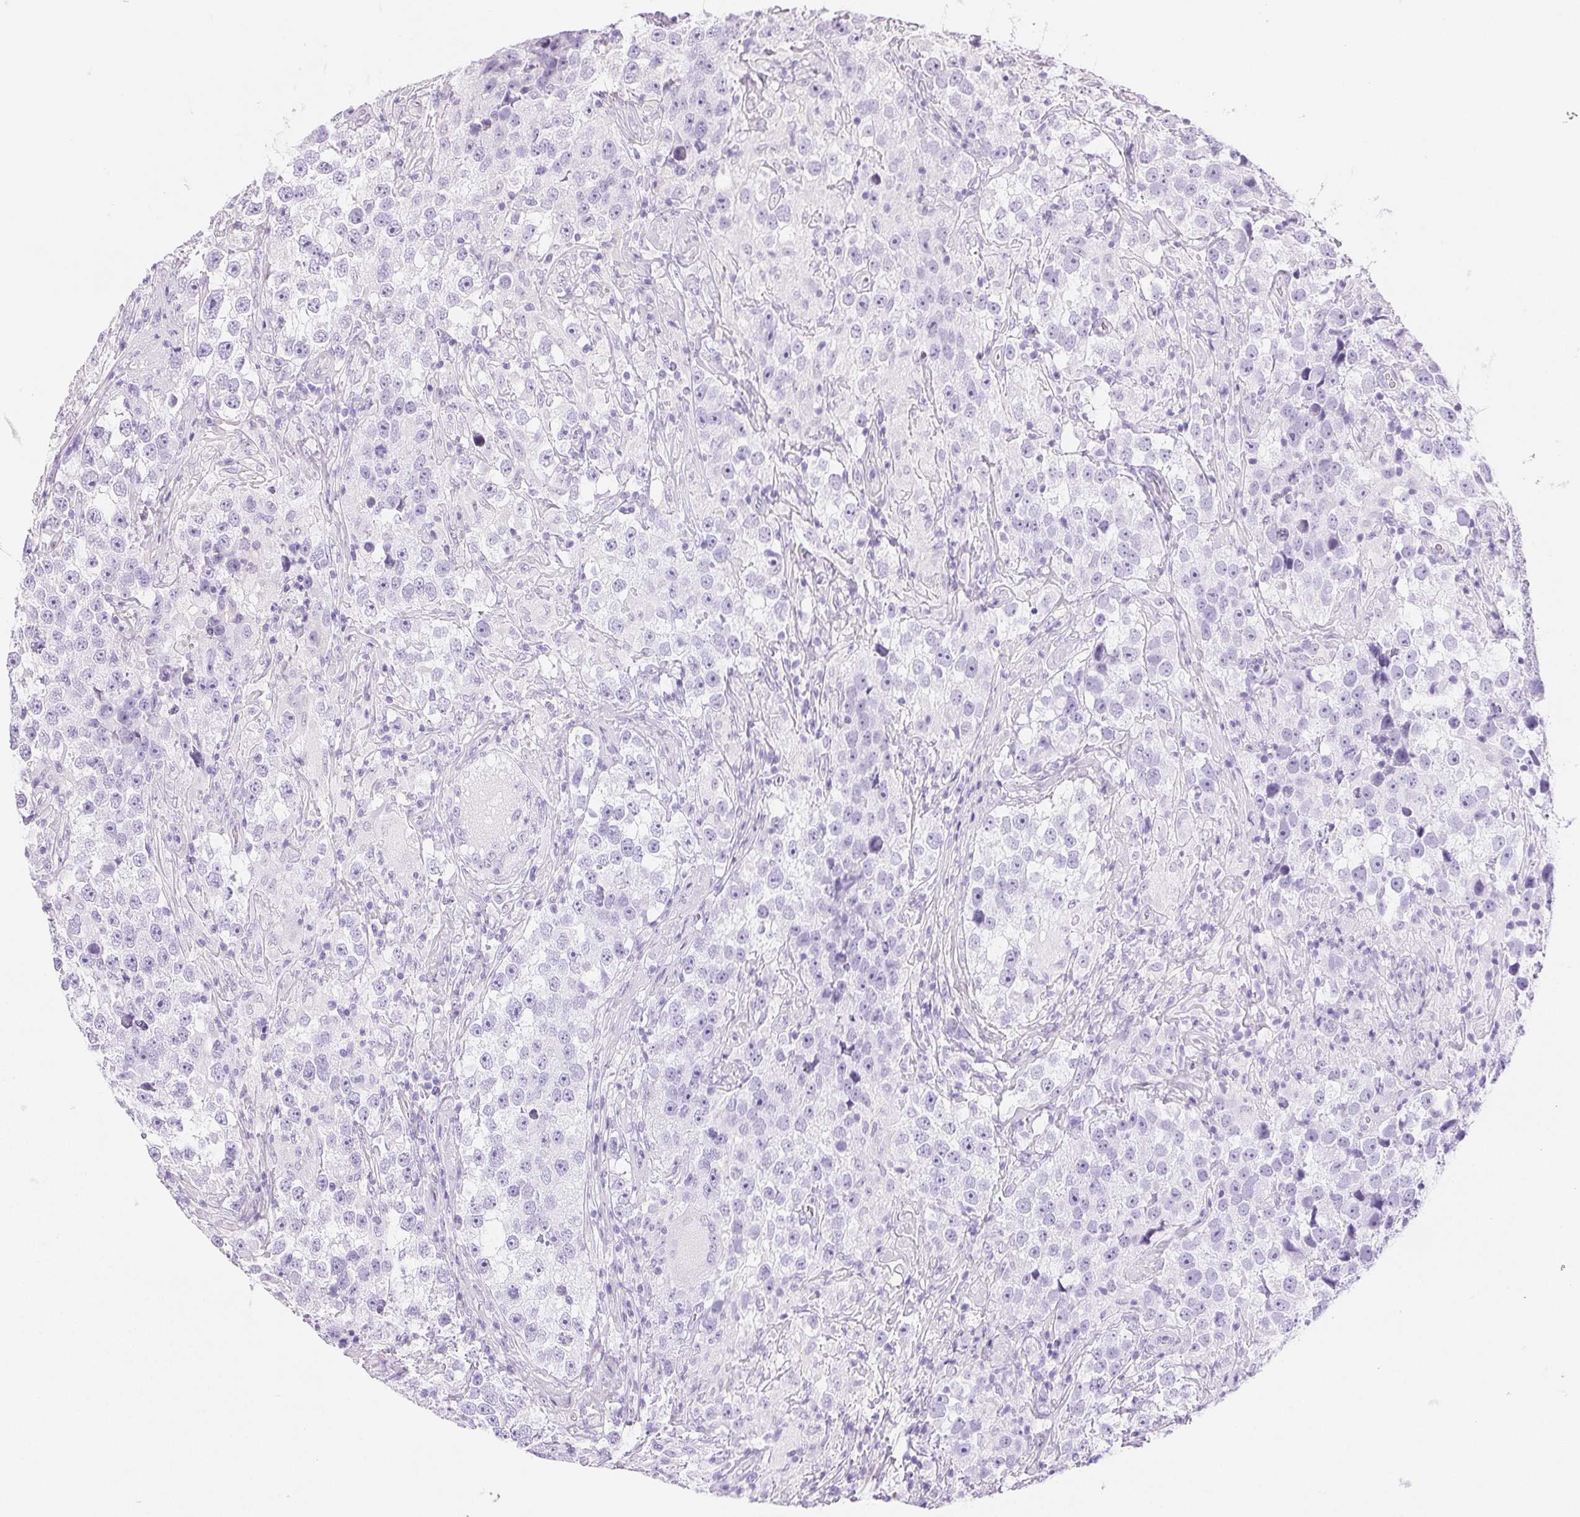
{"staining": {"intensity": "negative", "quantity": "none", "location": "none"}, "tissue": "testis cancer", "cell_type": "Tumor cells", "image_type": "cancer", "snomed": [{"axis": "morphology", "description": "Seminoma, NOS"}, {"axis": "topography", "description": "Testis"}], "caption": "High power microscopy histopathology image of an IHC histopathology image of testis seminoma, revealing no significant positivity in tumor cells. (DAB IHC visualized using brightfield microscopy, high magnification).", "gene": "TEKT1", "patient": {"sex": "male", "age": 46}}